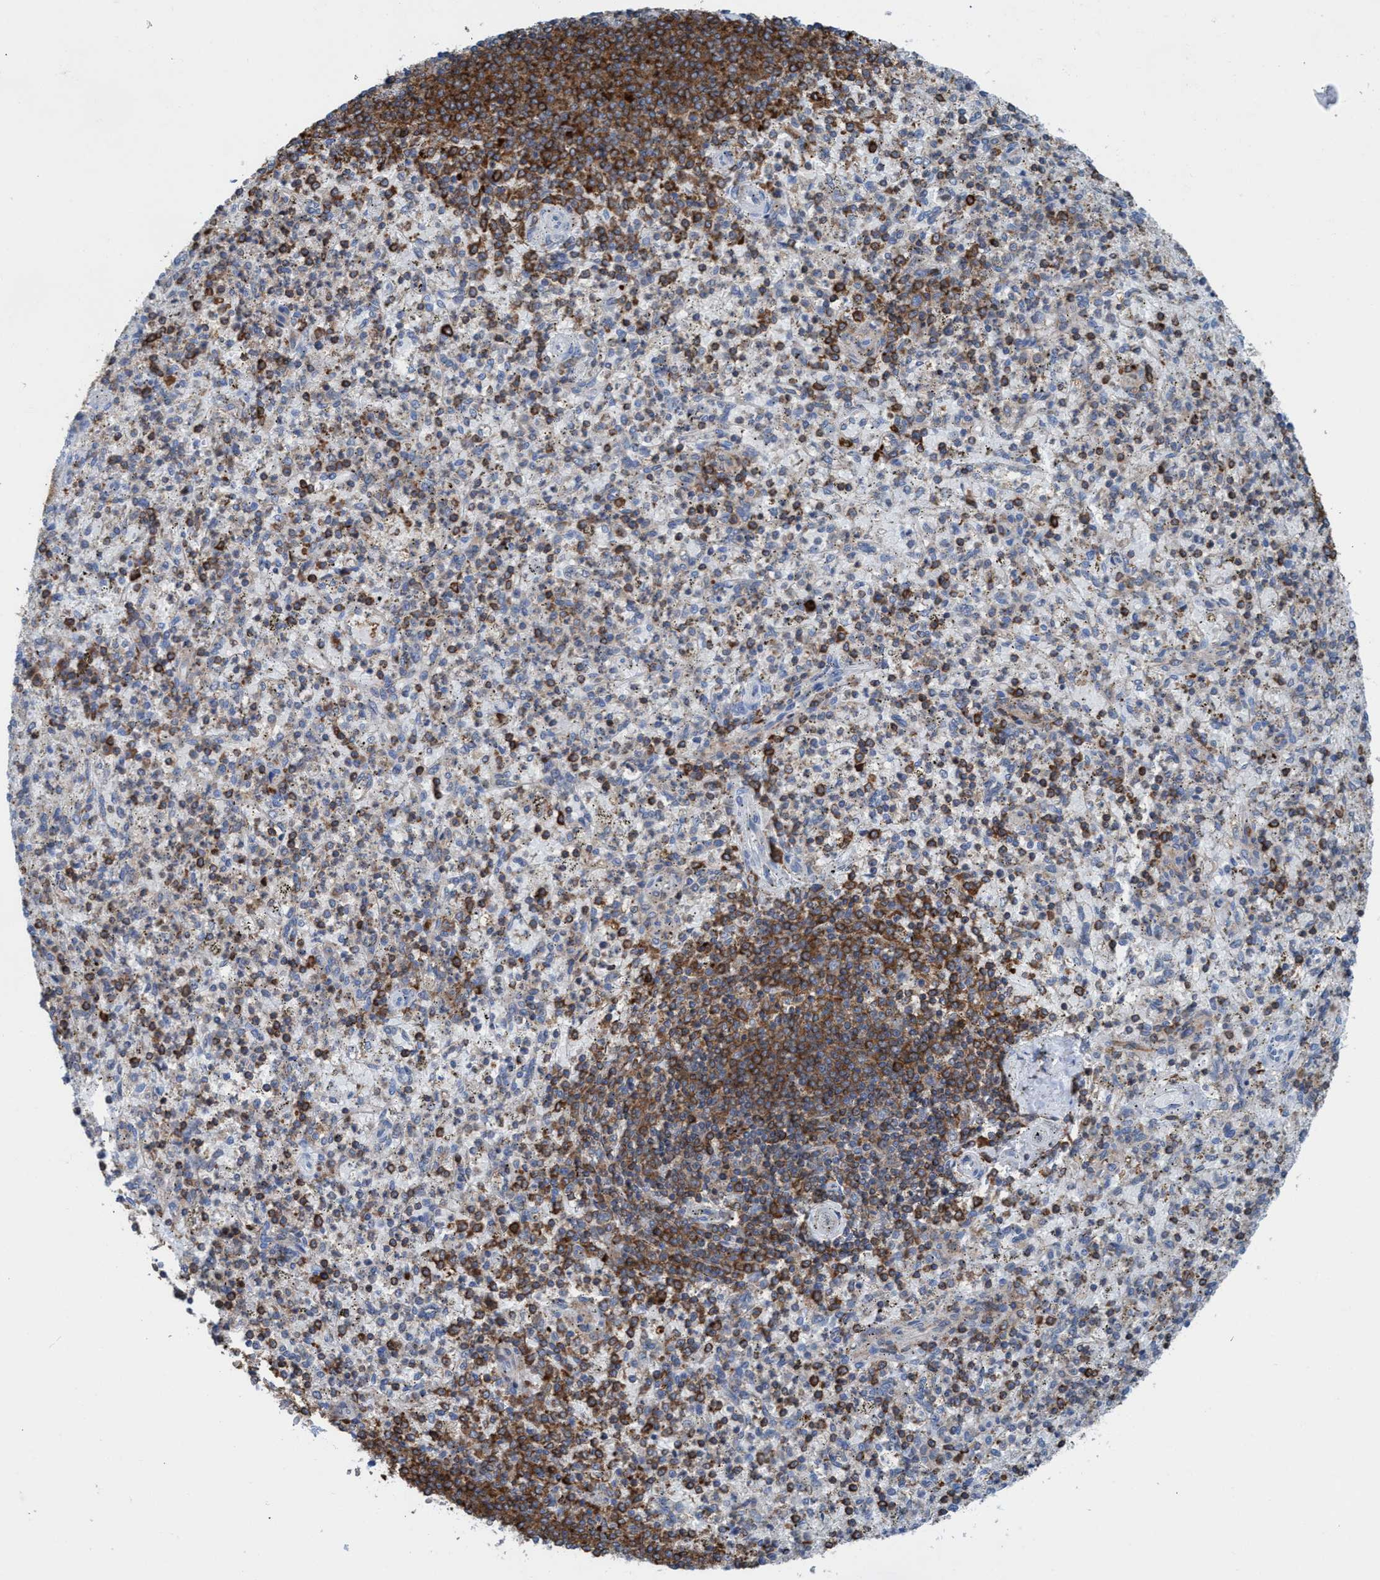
{"staining": {"intensity": "moderate", "quantity": "25%-75%", "location": "cytoplasmic/membranous"}, "tissue": "spleen", "cell_type": "Cells in red pulp", "image_type": "normal", "snomed": [{"axis": "morphology", "description": "Normal tissue, NOS"}, {"axis": "topography", "description": "Spleen"}], "caption": "About 25%-75% of cells in red pulp in unremarkable spleen reveal moderate cytoplasmic/membranous protein staining as visualized by brown immunohistochemical staining.", "gene": "EZR", "patient": {"sex": "male", "age": 72}}